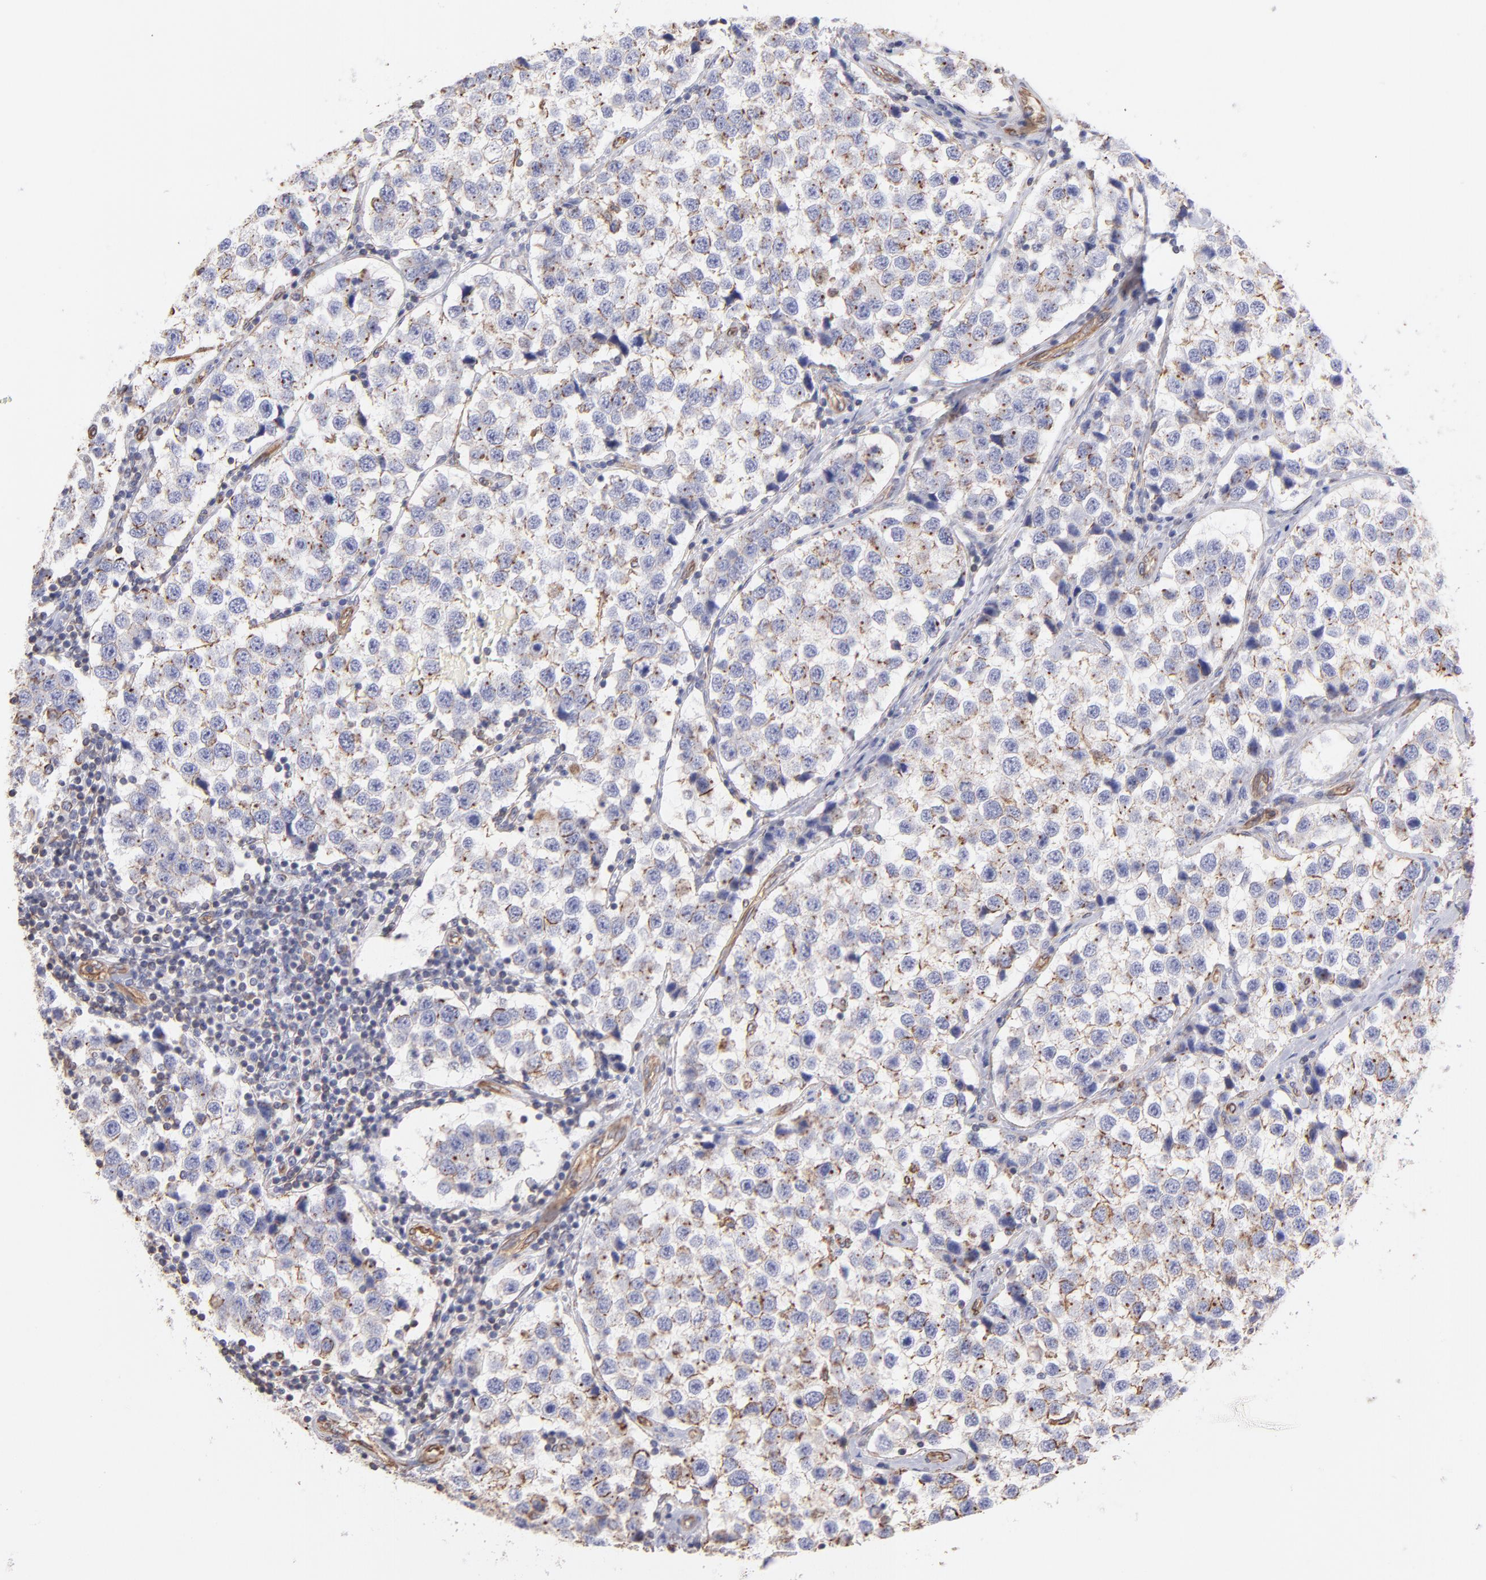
{"staining": {"intensity": "moderate", "quantity": "25%-75%", "location": "cytoplasmic/membranous"}, "tissue": "testis cancer", "cell_type": "Tumor cells", "image_type": "cancer", "snomed": [{"axis": "morphology", "description": "Seminoma, NOS"}, {"axis": "topography", "description": "Testis"}], "caption": "Testis cancer tissue shows moderate cytoplasmic/membranous staining in about 25%-75% of tumor cells, visualized by immunohistochemistry. (IHC, brightfield microscopy, high magnification).", "gene": "PLEC", "patient": {"sex": "male", "age": 39}}